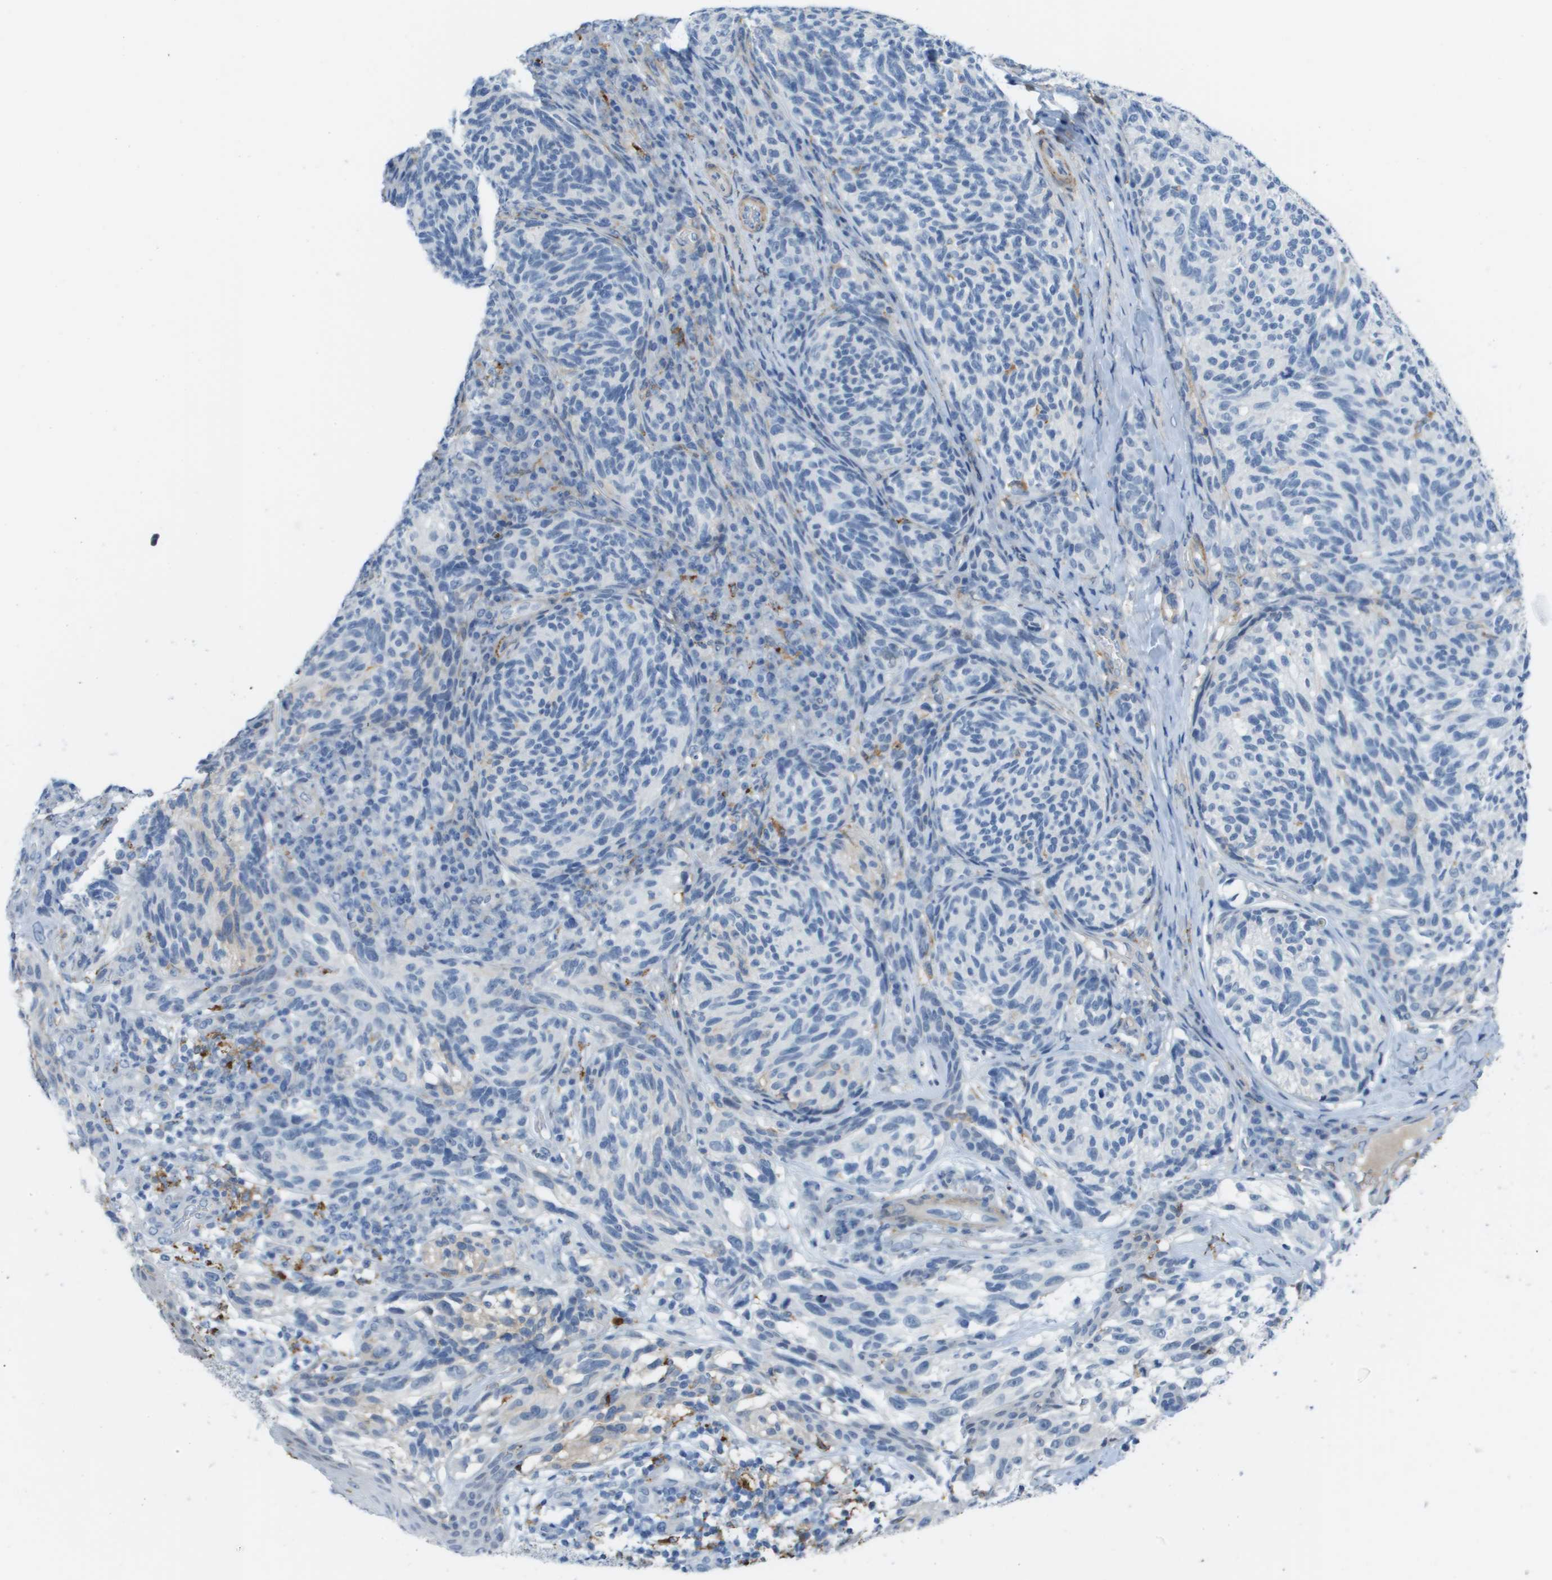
{"staining": {"intensity": "negative", "quantity": "none", "location": "none"}, "tissue": "melanoma", "cell_type": "Tumor cells", "image_type": "cancer", "snomed": [{"axis": "morphology", "description": "Malignant melanoma, NOS"}, {"axis": "topography", "description": "Skin"}], "caption": "Micrograph shows no protein staining in tumor cells of melanoma tissue.", "gene": "ZBTB43", "patient": {"sex": "female", "age": 73}}